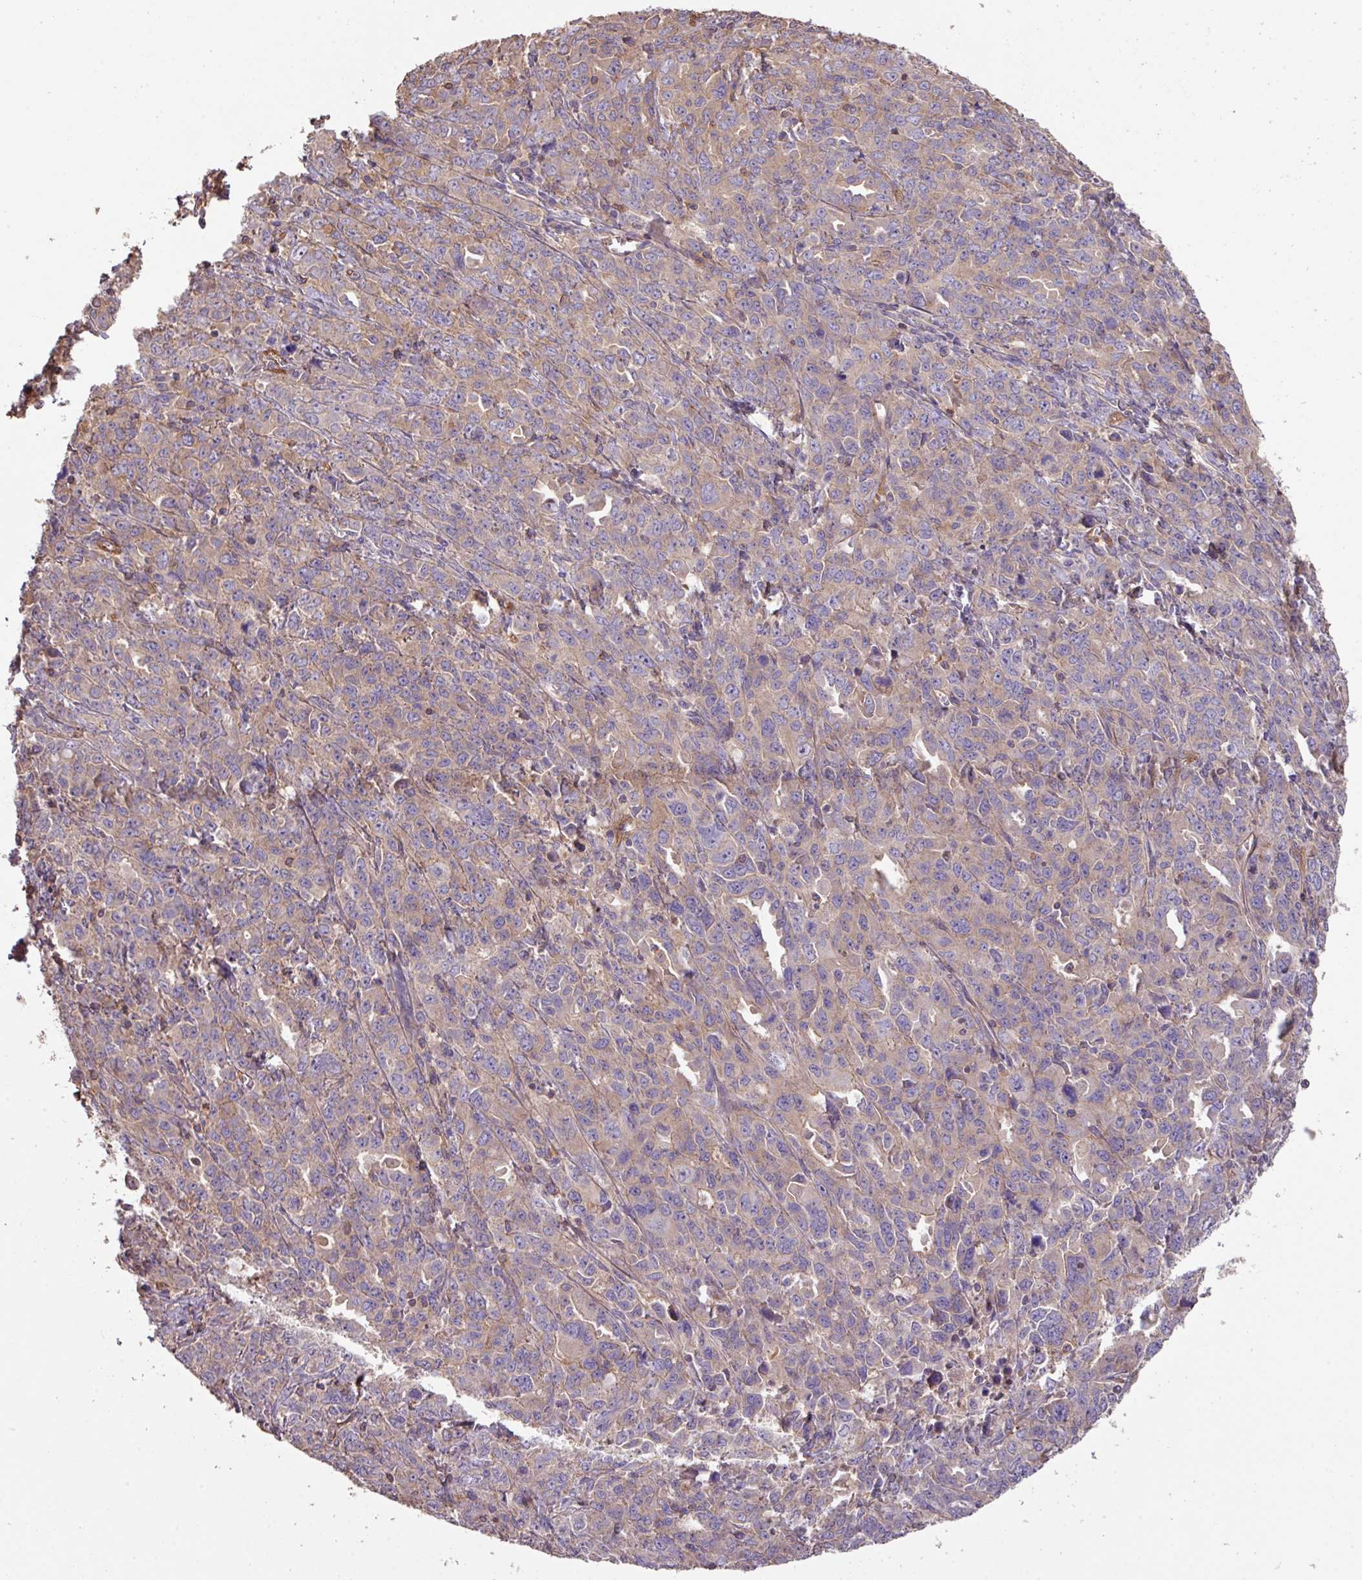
{"staining": {"intensity": "weak", "quantity": "25%-75%", "location": "cytoplasmic/membranous"}, "tissue": "ovarian cancer", "cell_type": "Tumor cells", "image_type": "cancer", "snomed": [{"axis": "morphology", "description": "Adenocarcinoma, NOS"}, {"axis": "morphology", "description": "Carcinoma, endometroid"}, {"axis": "topography", "description": "Ovary"}], "caption": "Tumor cells demonstrate low levels of weak cytoplasmic/membranous expression in about 25%-75% of cells in human ovarian cancer.", "gene": "CALML4", "patient": {"sex": "female", "age": 72}}